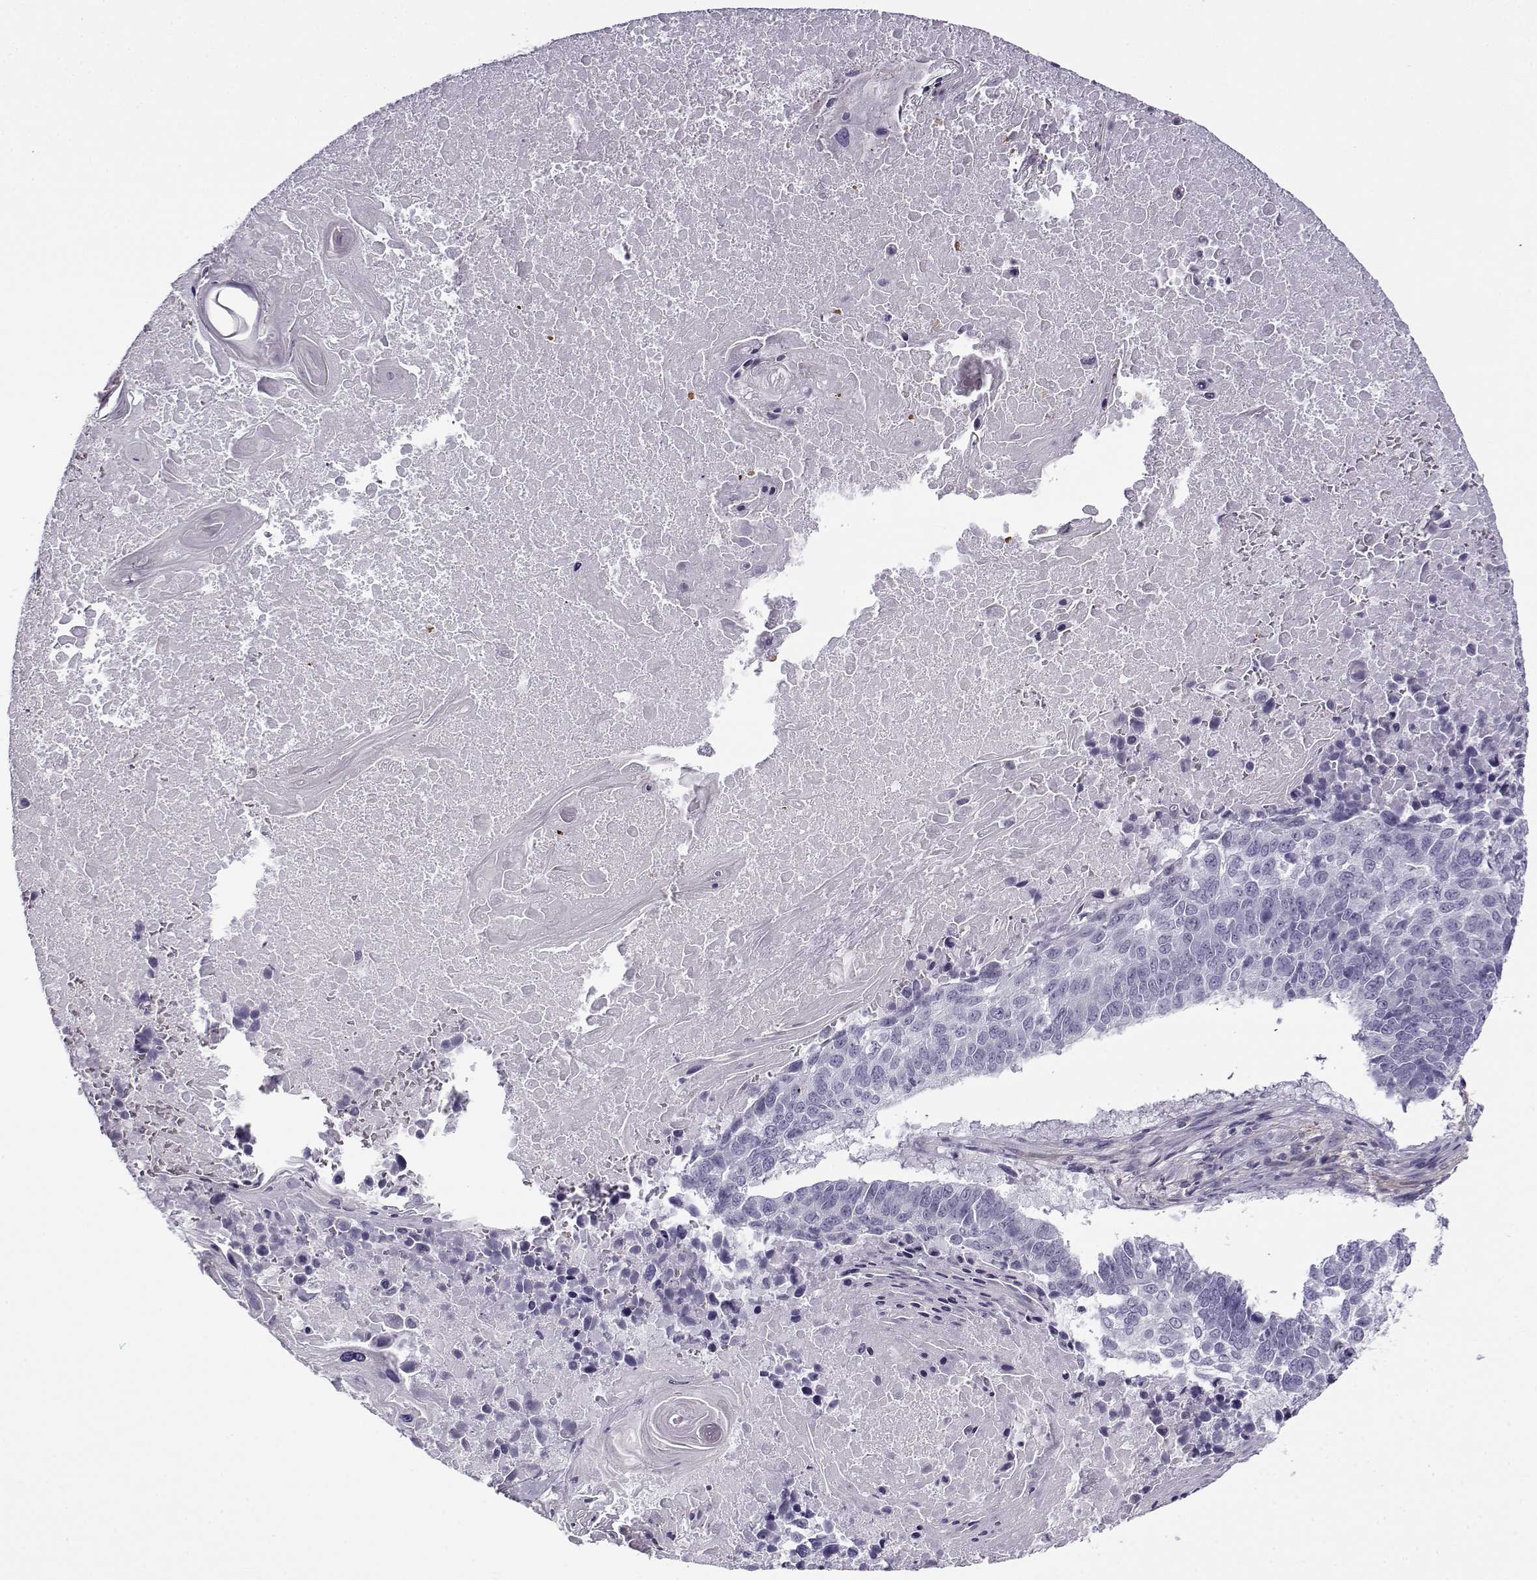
{"staining": {"intensity": "negative", "quantity": "none", "location": "none"}, "tissue": "lung cancer", "cell_type": "Tumor cells", "image_type": "cancer", "snomed": [{"axis": "morphology", "description": "Squamous cell carcinoma, NOS"}, {"axis": "topography", "description": "Lung"}], "caption": "Lung cancer (squamous cell carcinoma) was stained to show a protein in brown. There is no significant positivity in tumor cells. (DAB (3,3'-diaminobenzidine) immunohistochemistry with hematoxylin counter stain).", "gene": "GTSF1L", "patient": {"sex": "male", "age": 73}}